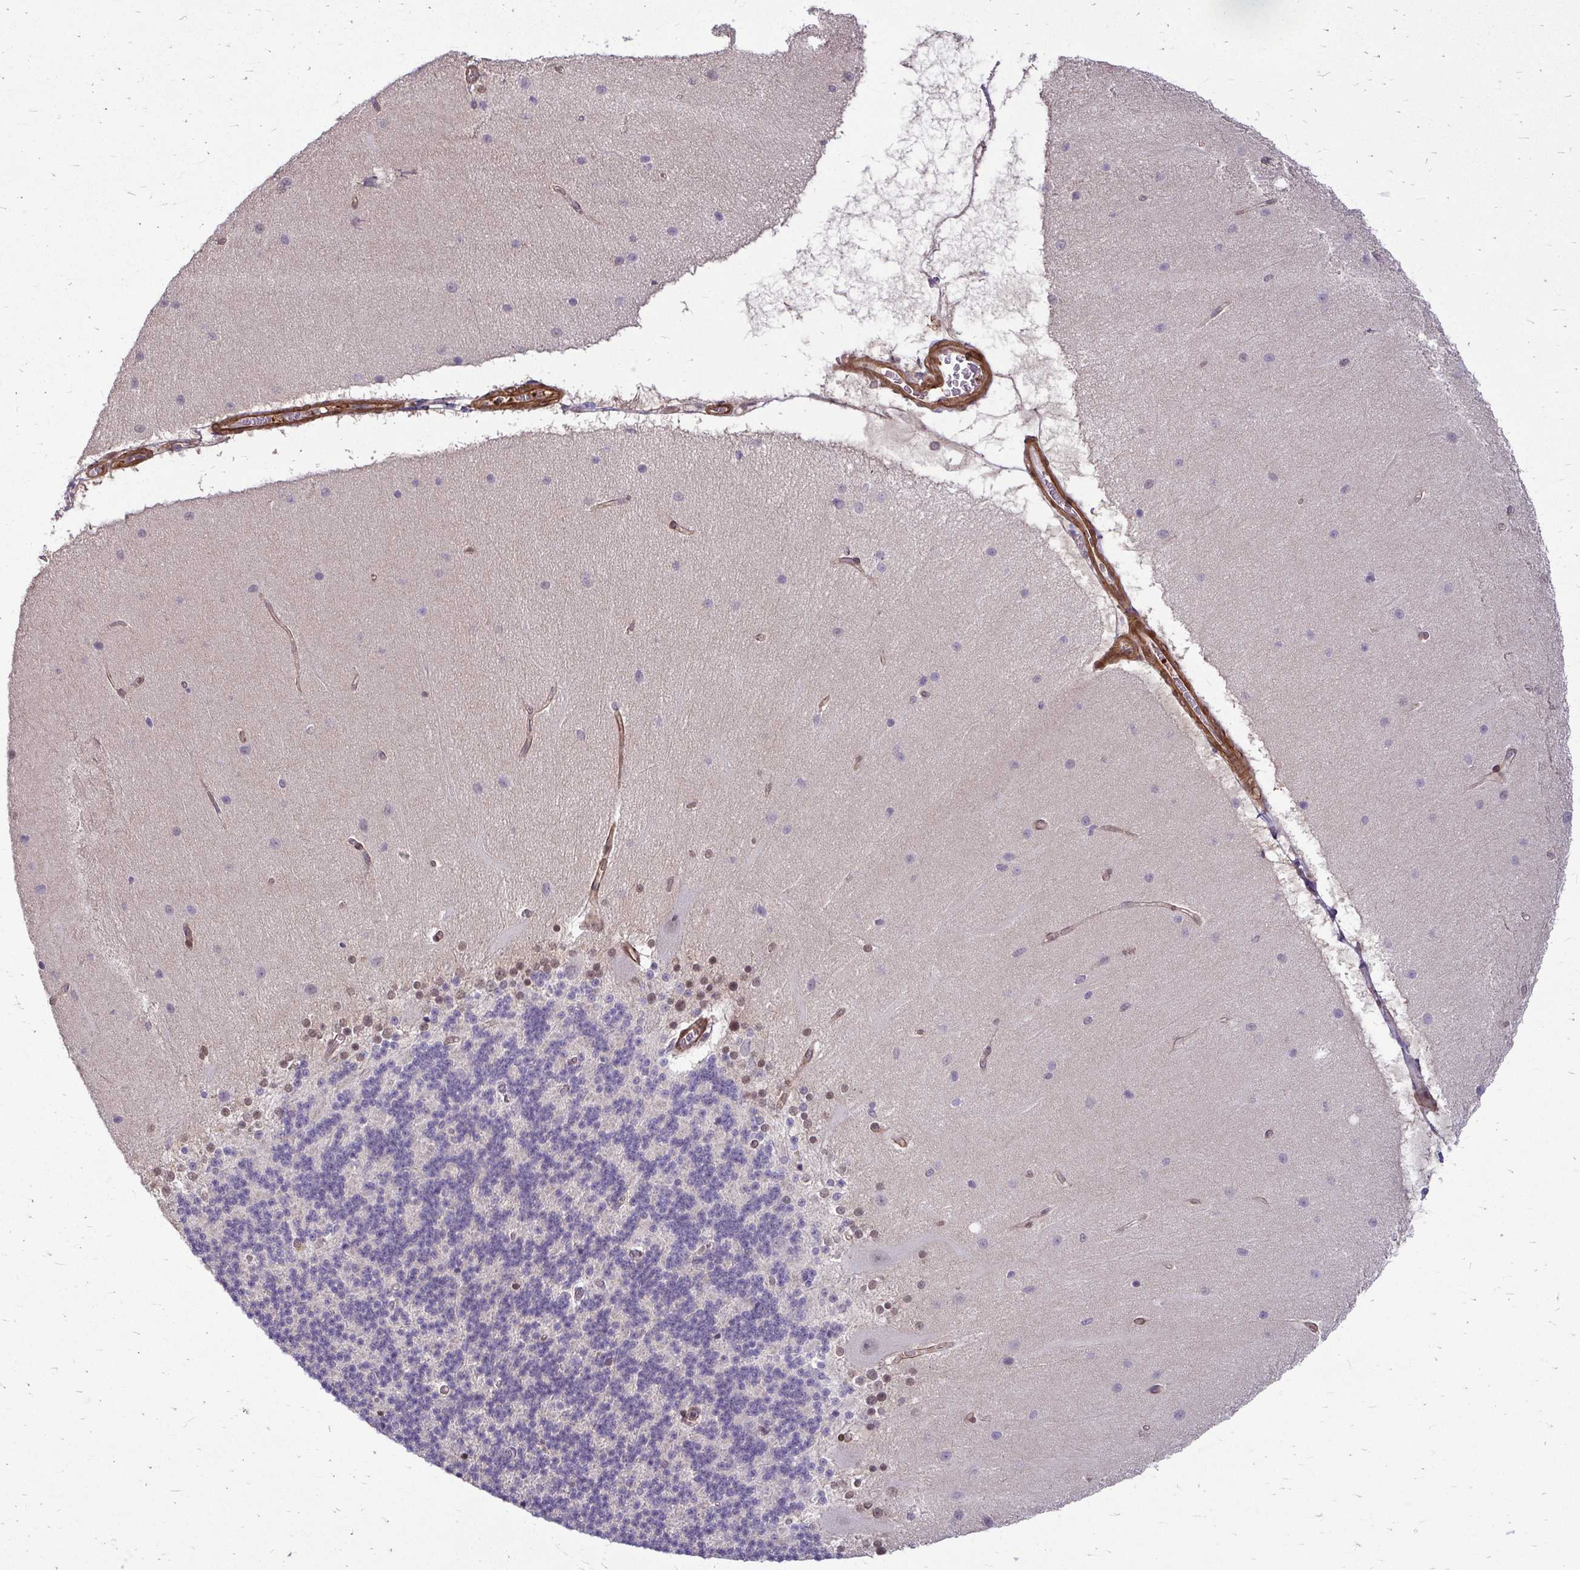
{"staining": {"intensity": "negative", "quantity": "none", "location": "none"}, "tissue": "cerebellum", "cell_type": "Cells in granular layer", "image_type": "normal", "snomed": [{"axis": "morphology", "description": "Normal tissue, NOS"}, {"axis": "topography", "description": "Cerebellum"}], "caption": "Protein analysis of normal cerebellum reveals no significant staining in cells in granular layer.", "gene": "TRIP6", "patient": {"sex": "female", "age": 54}}